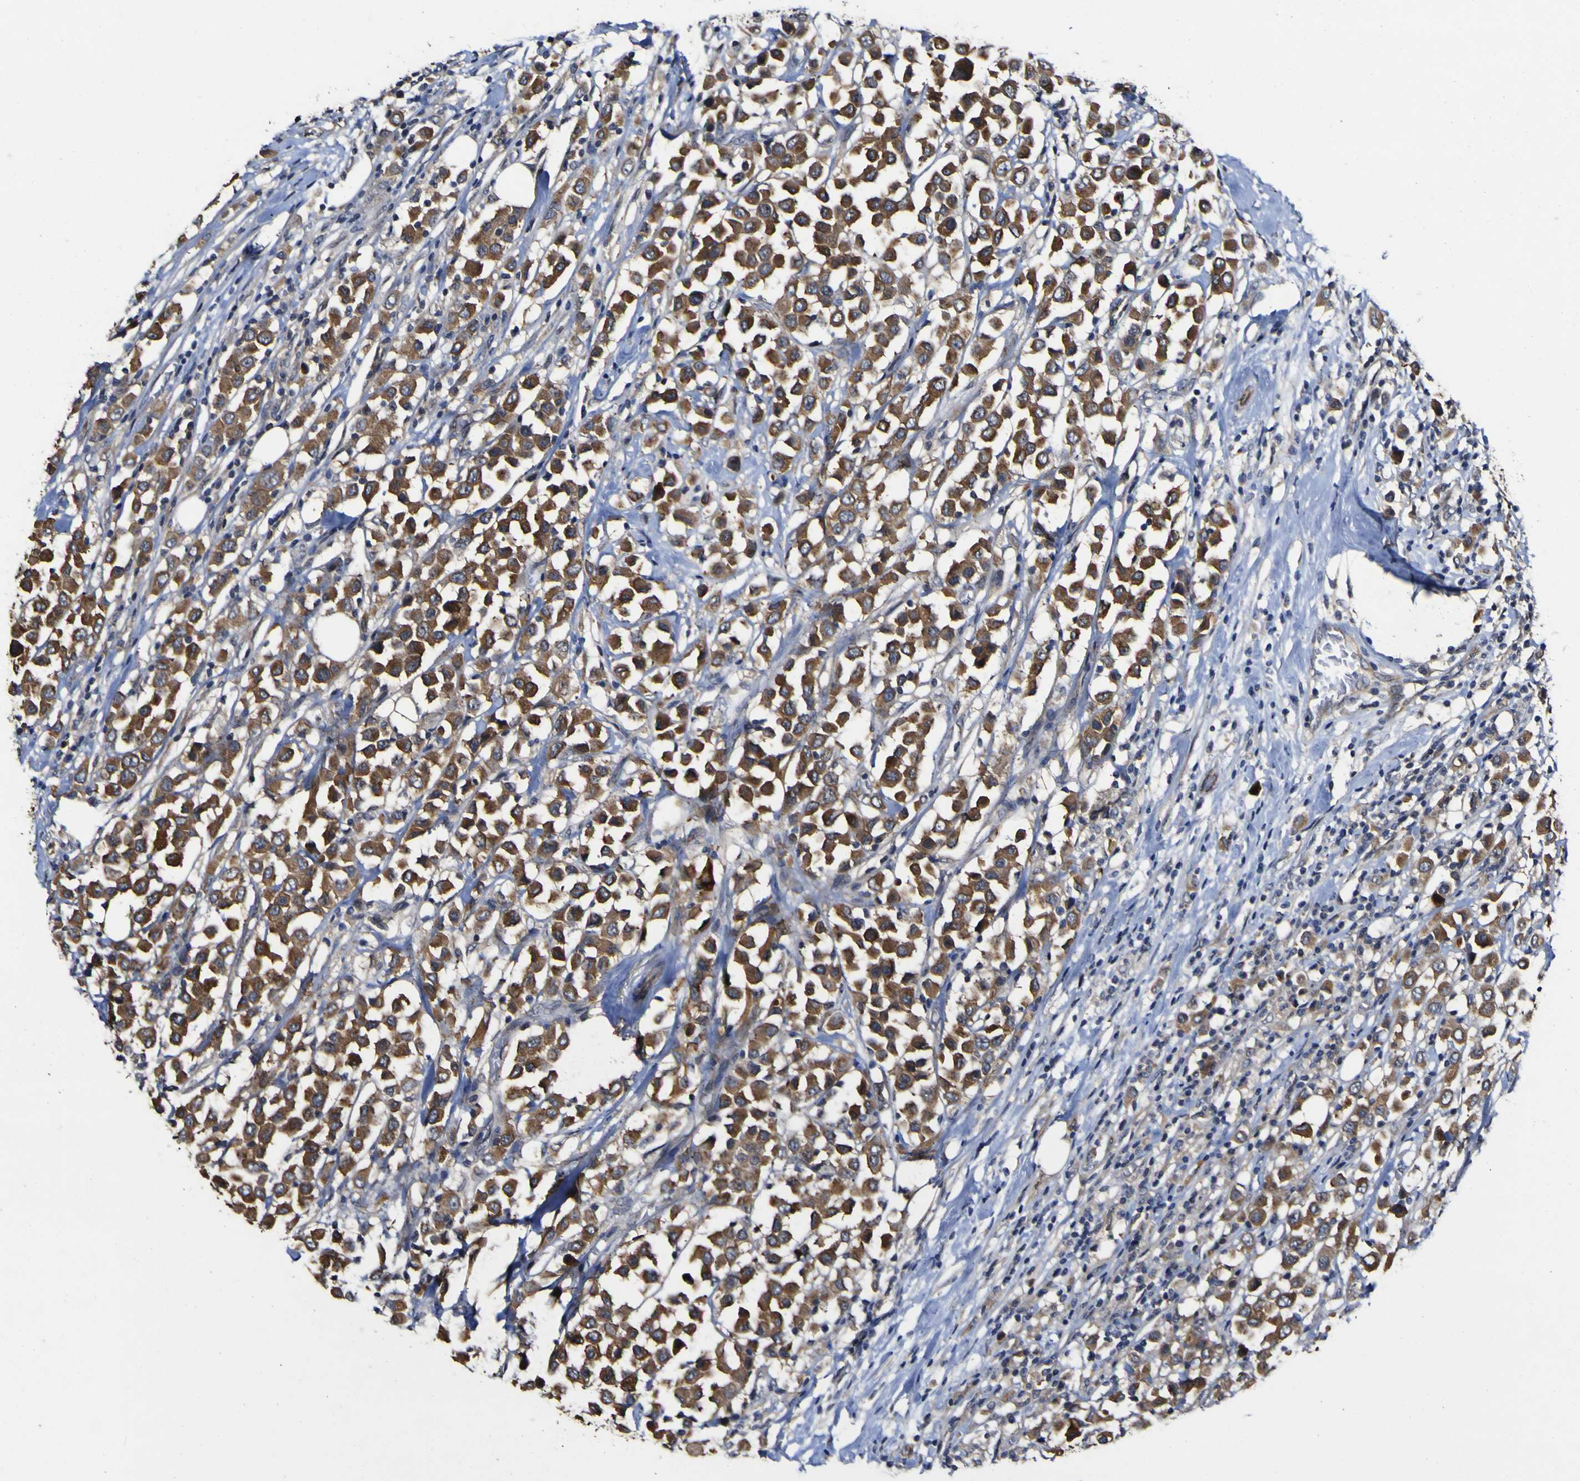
{"staining": {"intensity": "strong", "quantity": ">75%", "location": "cytoplasmic/membranous"}, "tissue": "breast cancer", "cell_type": "Tumor cells", "image_type": "cancer", "snomed": [{"axis": "morphology", "description": "Duct carcinoma"}, {"axis": "topography", "description": "Breast"}], "caption": "High-power microscopy captured an immunohistochemistry (IHC) micrograph of breast infiltrating ductal carcinoma, revealing strong cytoplasmic/membranous staining in about >75% of tumor cells. The staining was performed using DAB, with brown indicating positive protein expression. Nuclei are stained blue with hematoxylin.", "gene": "CCL2", "patient": {"sex": "female", "age": 61}}